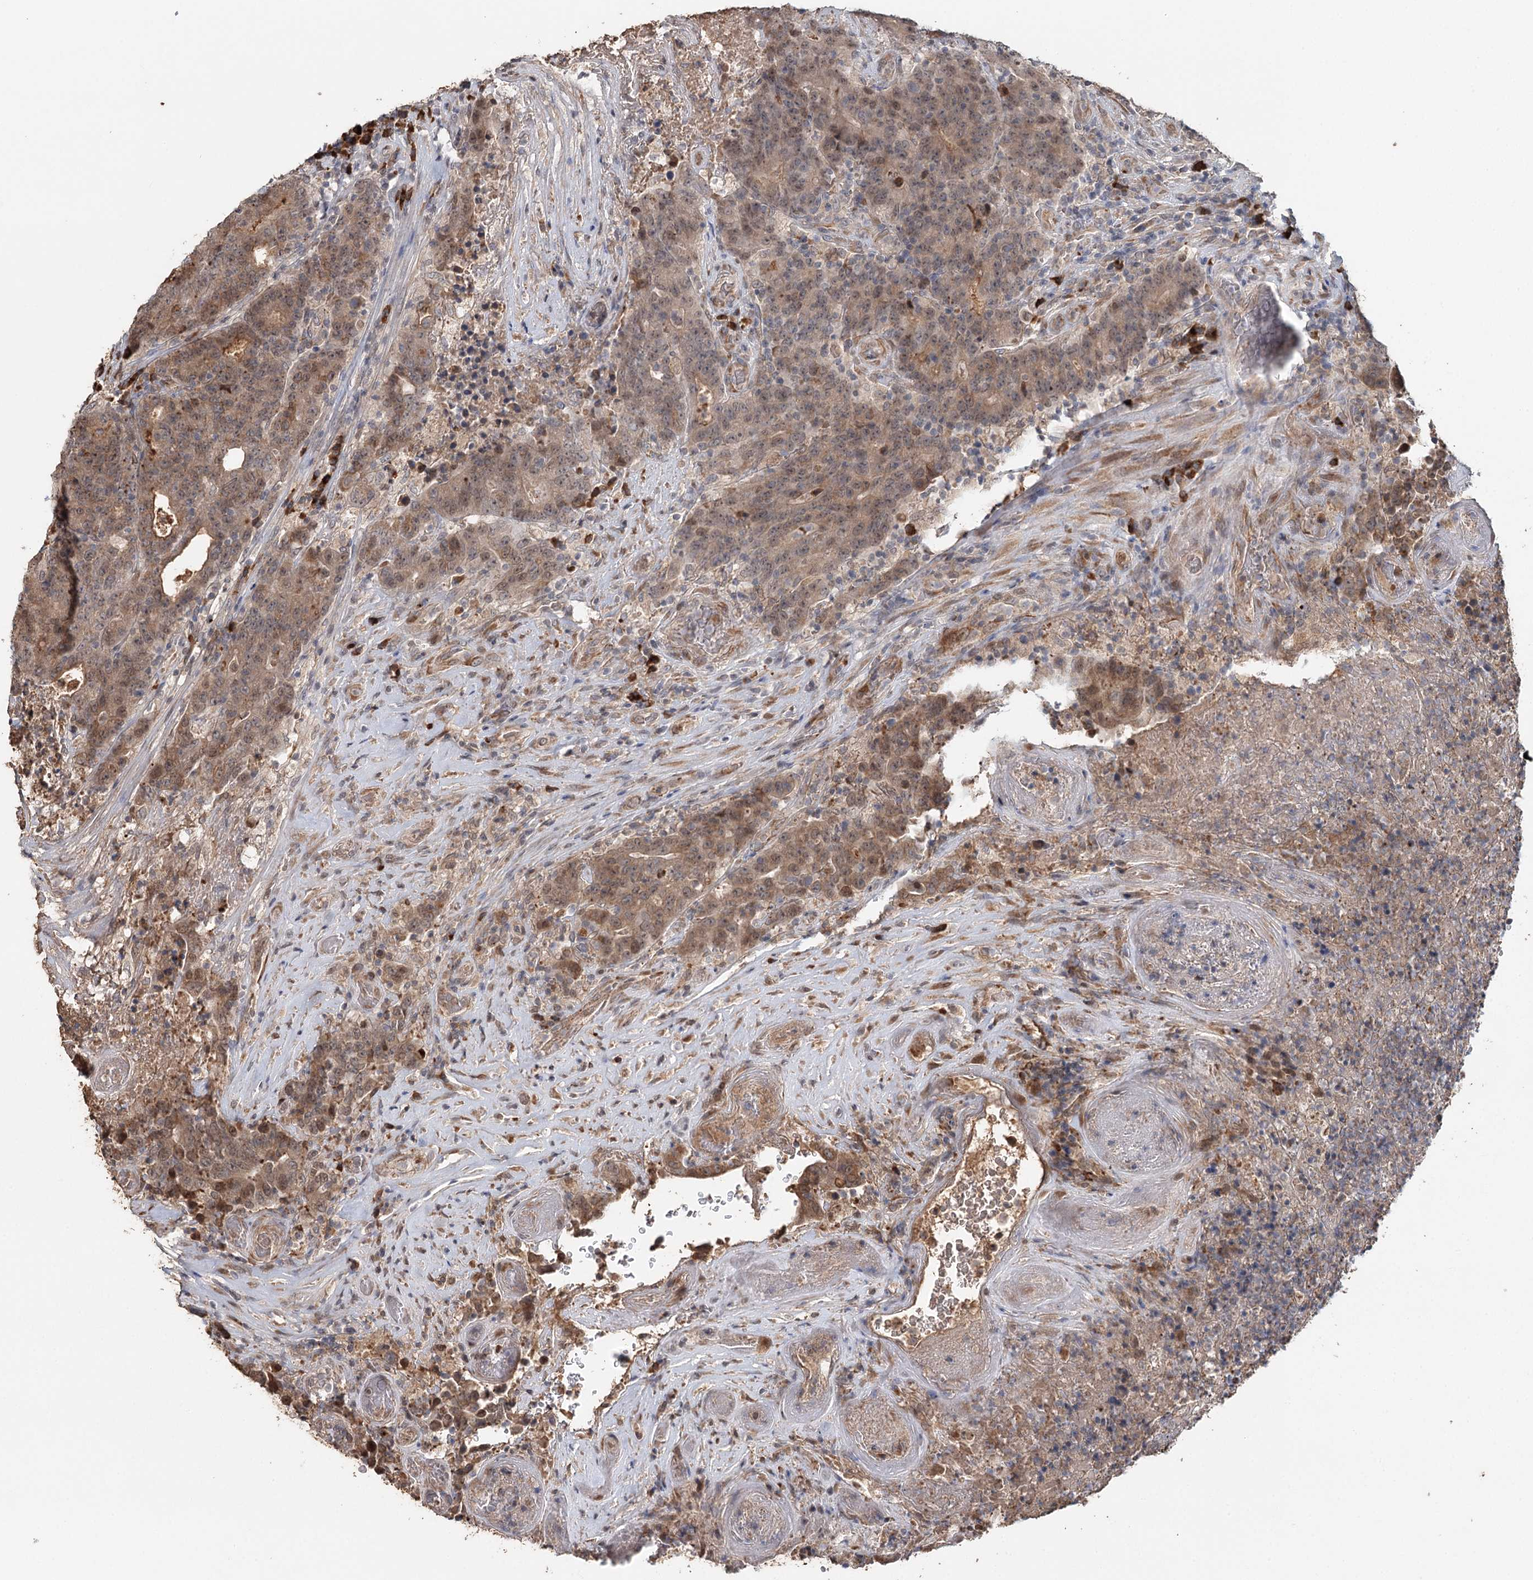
{"staining": {"intensity": "moderate", "quantity": ">75%", "location": "cytoplasmic/membranous,nuclear"}, "tissue": "colorectal cancer", "cell_type": "Tumor cells", "image_type": "cancer", "snomed": [{"axis": "morphology", "description": "Adenocarcinoma, NOS"}, {"axis": "topography", "description": "Colon"}], "caption": "Human adenocarcinoma (colorectal) stained with a protein marker demonstrates moderate staining in tumor cells.", "gene": "SYVN1", "patient": {"sex": "female", "age": 75}}